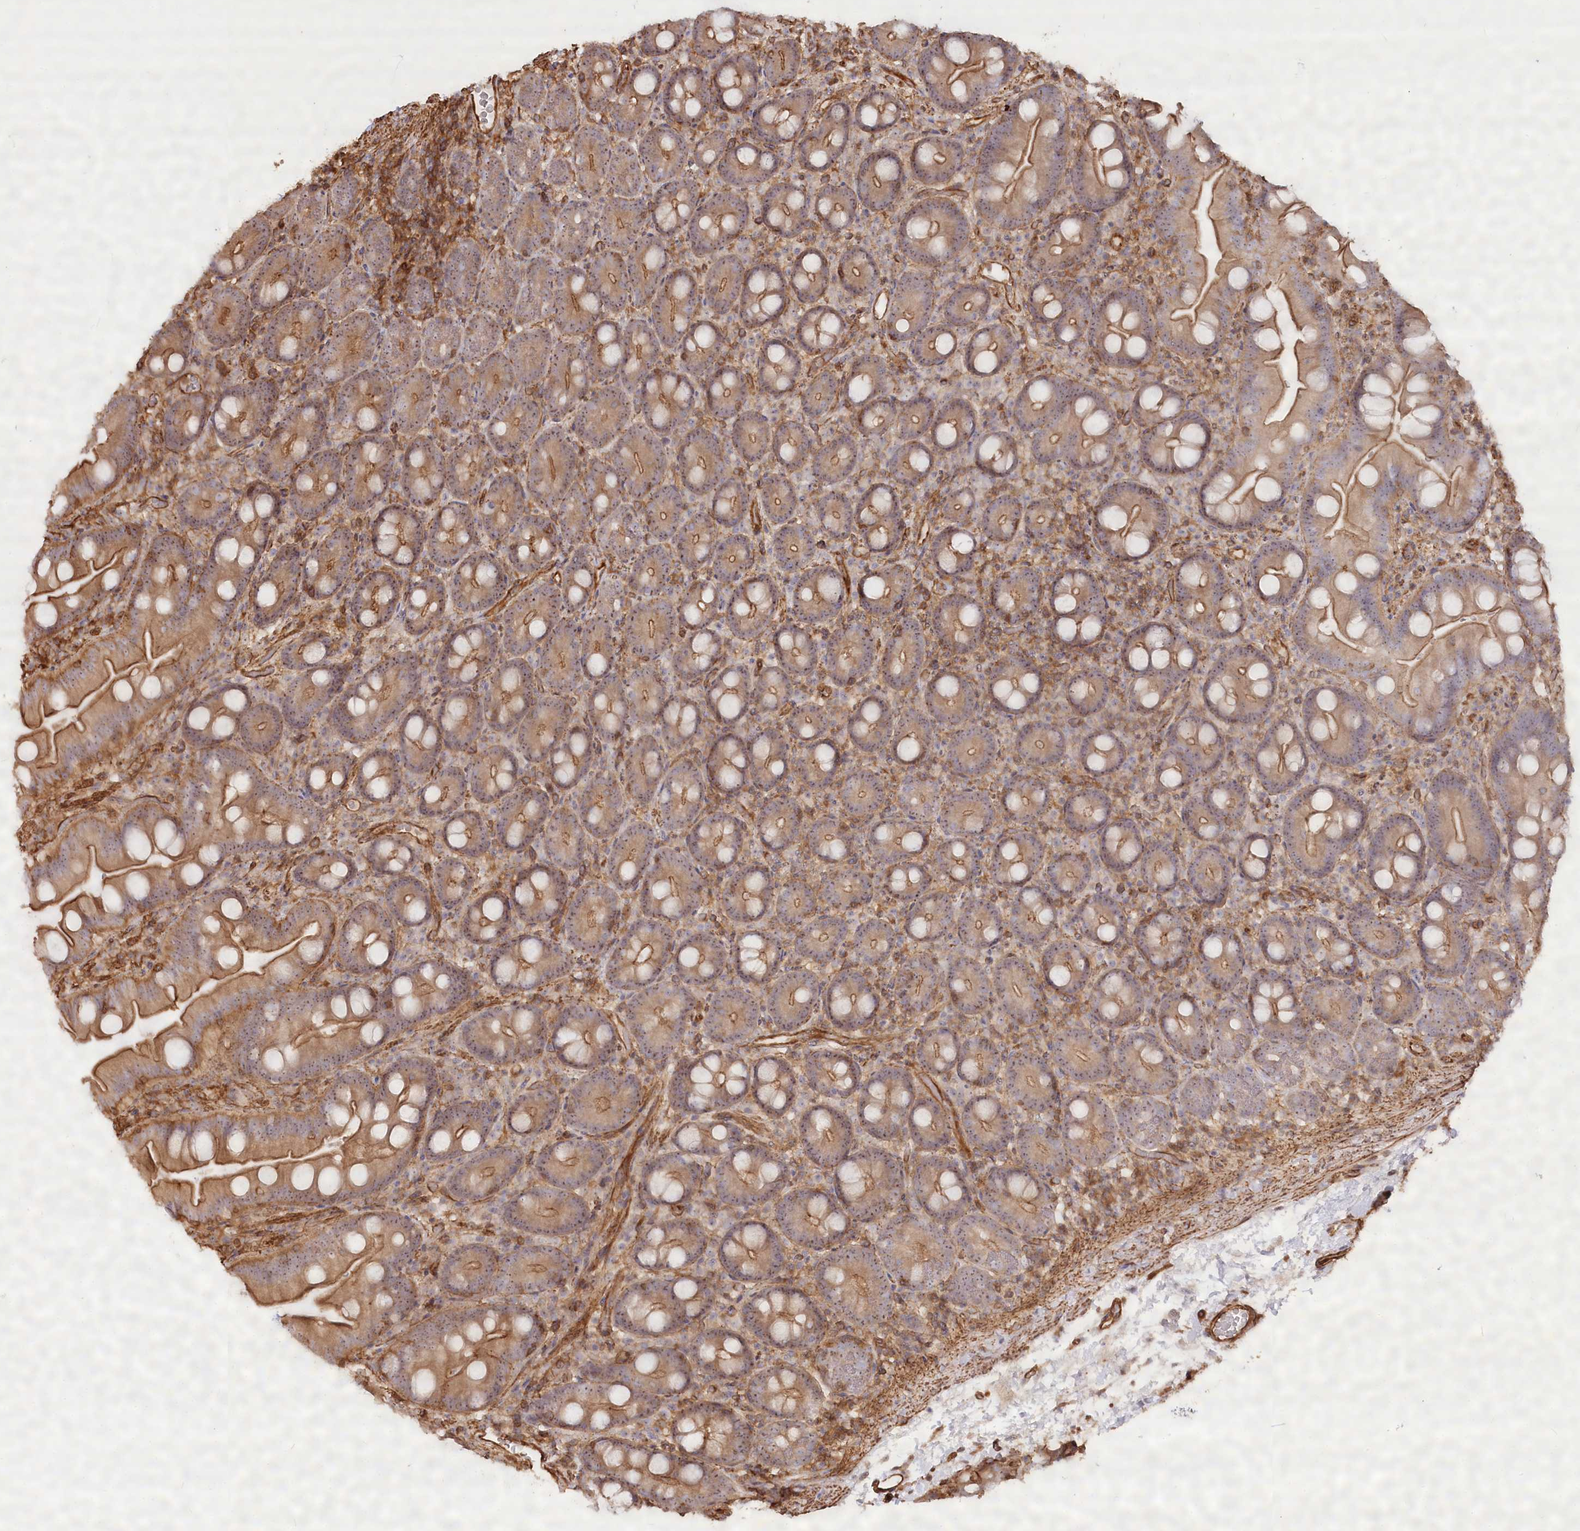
{"staining": {"intensity": "moderate", "quantity": "25%-75%", "location": "cytoplasmic/membranous"}, "tissue": "small intestine", "cell_type": "Glandular cells", "image_type": "normal", "snomed": [{"axis": "morphology", "description": "Normal tissue, NOS"}, {"axis": "topography", "description": "Small intestine"}], "caption": "Protein staining exhibits moderate cytoplasmic/membranous expression in about 25%-75% of glandular cells in normal small intestine.", "gene": "WDR36", "patient": {"sex": "female", "age": 68}}